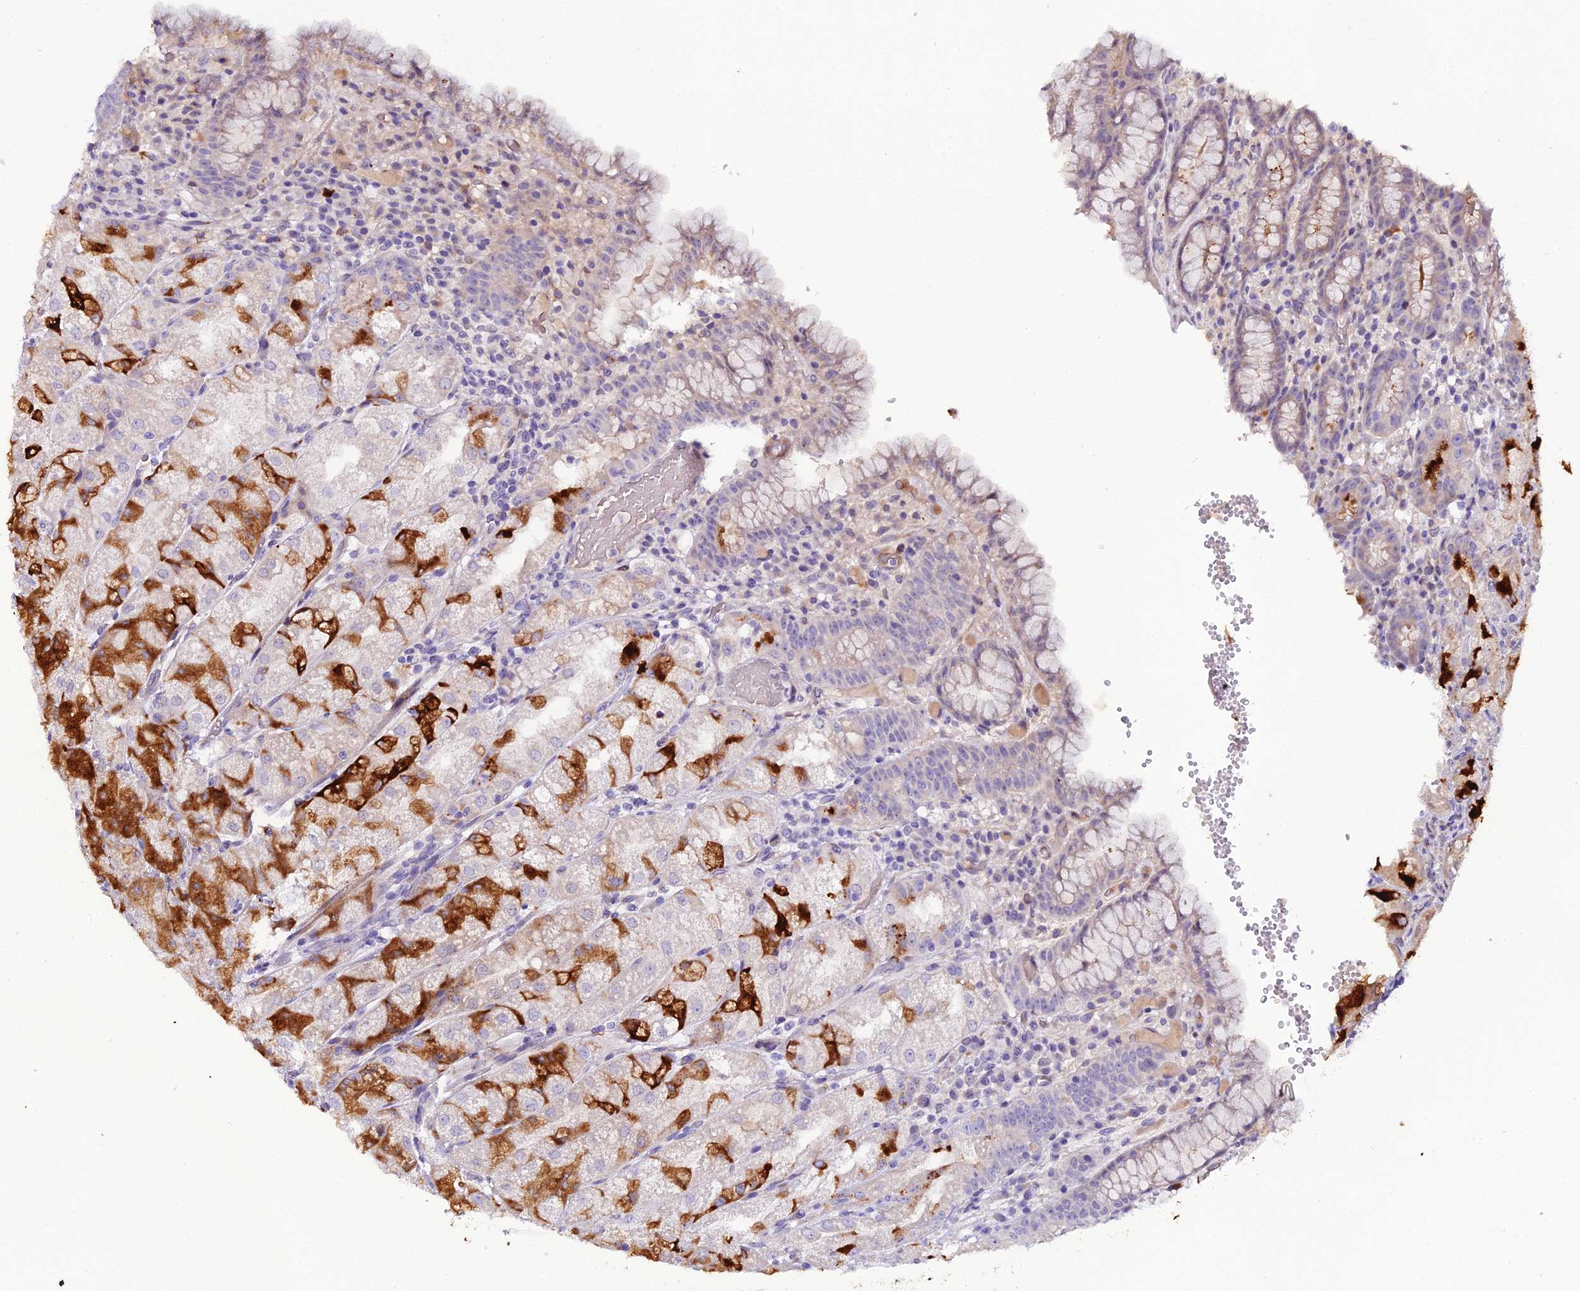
{"staining": {"intensity": "strong", "quantity": "25%-75%", "location": "cytoplasmic/membranous"}, "tissue": "stomach", "cell_type": "Glandular cells", "image_type": "normal", "snomed": [{"axis": "morphology", "description": "Normal tissue, NOS"}, {"axis": "topography", "description": "Stomach, upper"}], "caption": "Glandular cells show strong cytoplasmic/membranous staining in approximately 25%-75% of cells in unremarkable stomach. Nuclei are stained in blue.", "gene": "MB21D2", "patient": {"sex": "male", "age": 52}}